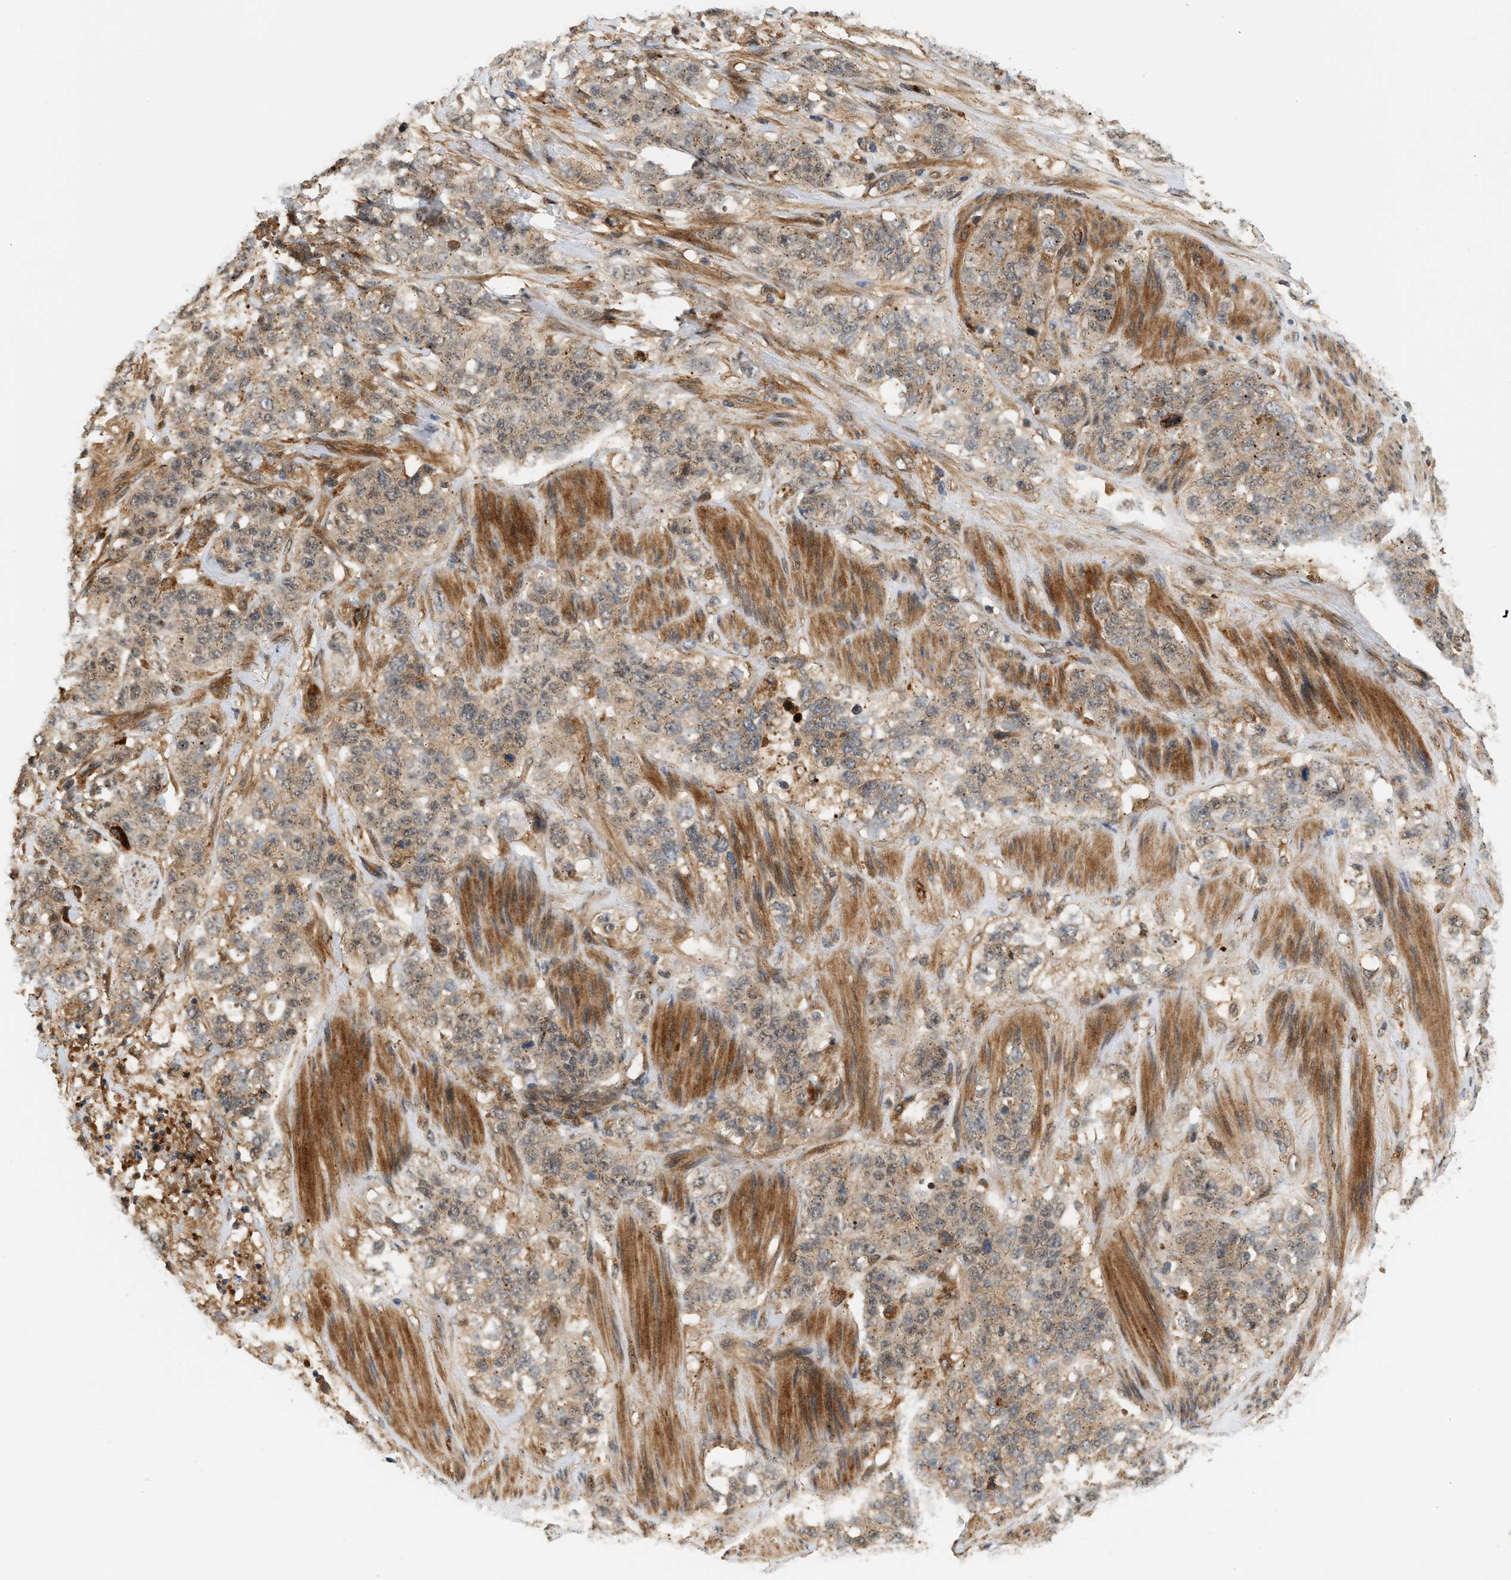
{"staining": {"intensity": "weak", "quantity": ">75%", "location": "cytoplasmic/membranous"}, "tissue": "stomach cancer", "cell_type": "Tumor cells", "image_type": "cancer", "snomed": [{"axis": "morphology", "description": "Adenocarcinoma, NOS"}, {"axis": "topography", "description": "Stomach"}], "caption": "Stomach adenocarcinoma stained with IHC shows weak cytoplasmic/membranous positivity in about >75% of tumor cells.", "gene": "MAP2K5", "patient": {"sex": "male", "age": 48}}